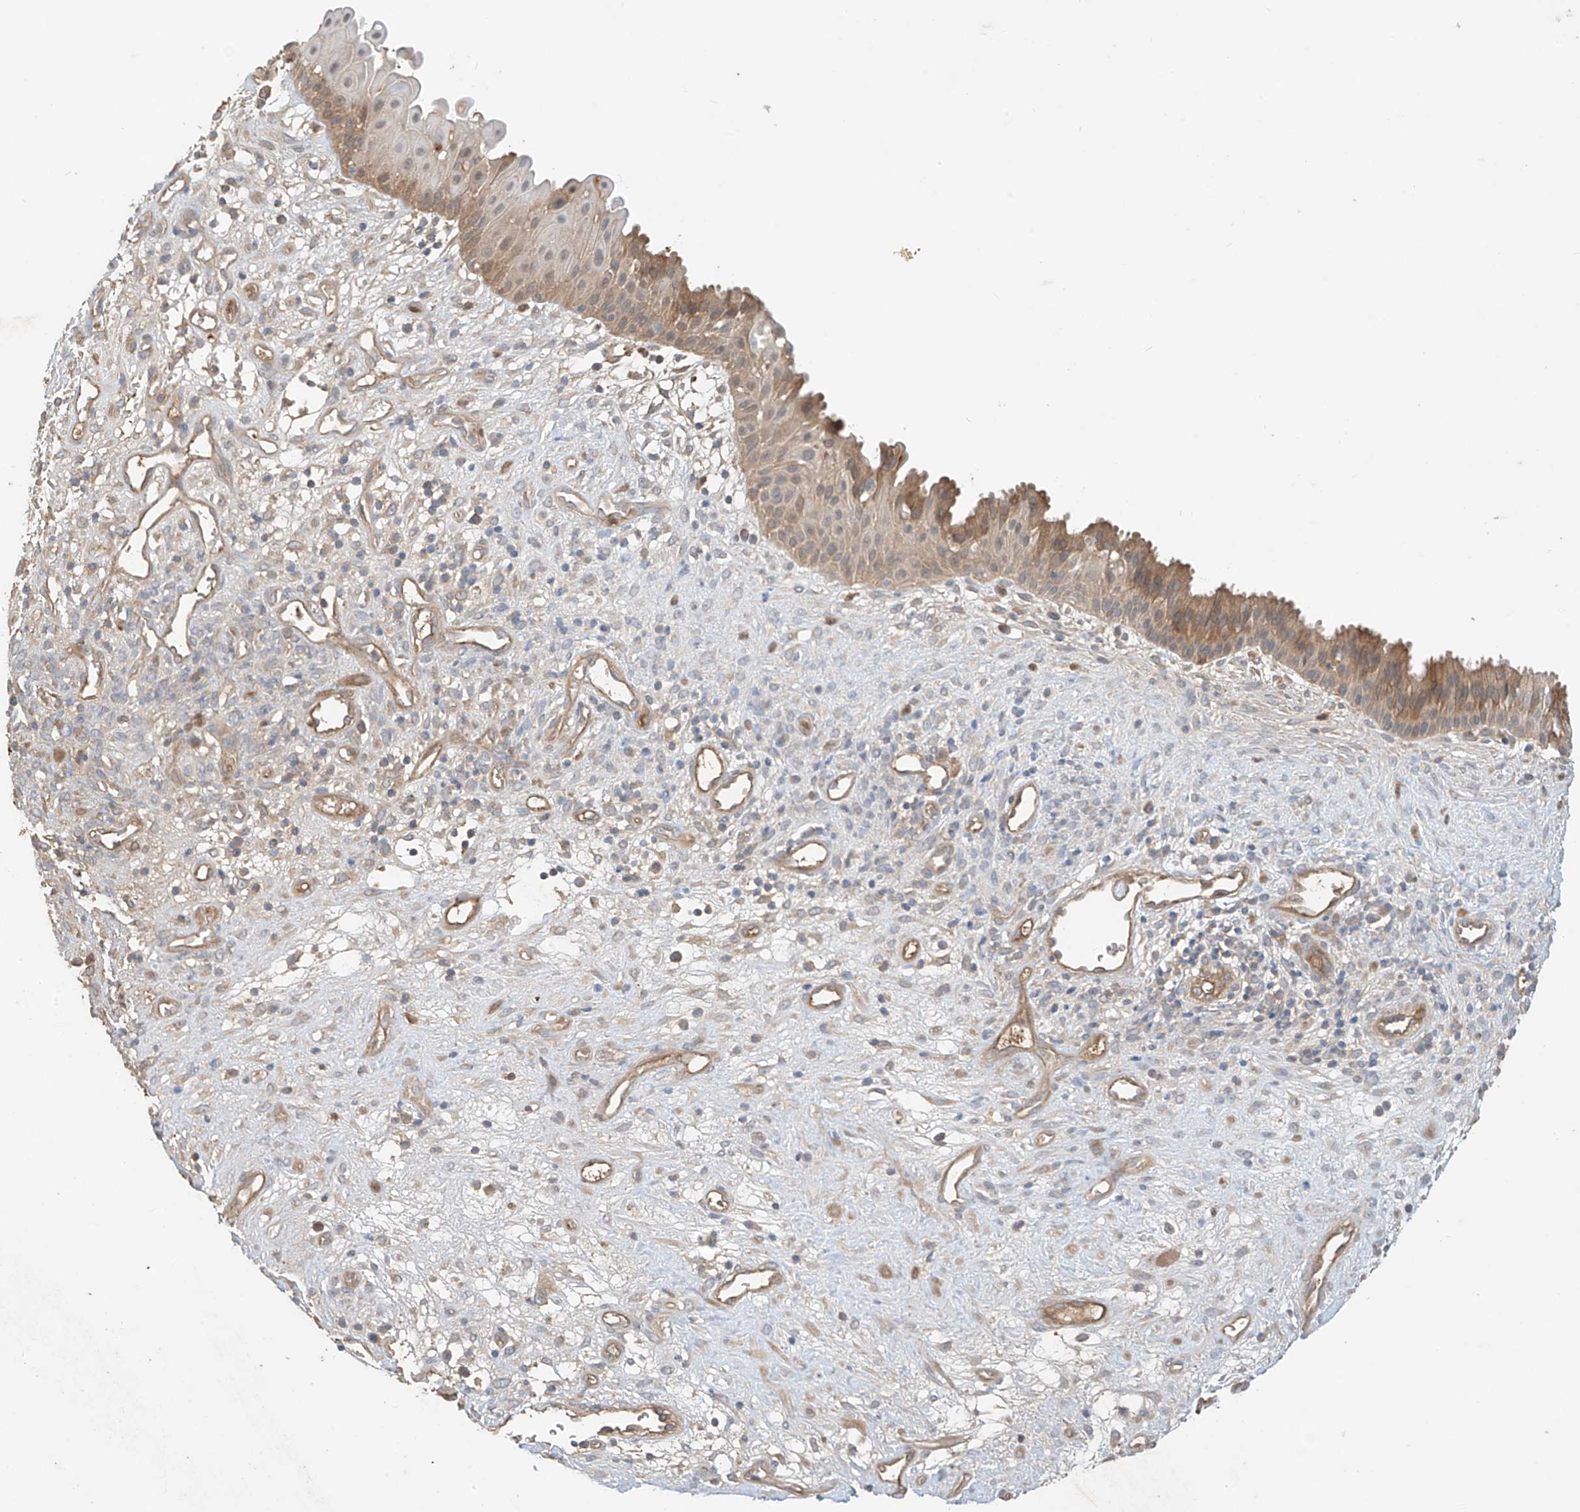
{"staining": {"intensity": "moderate", "quantity": ">75%", "location": "cytoplasmic/membranous"}, "tissue": "nasopharynx", "cell_type": "Respiratory epithelial cells", "image_type": "normal", "snomed": [{"axis": "morphology", "description": "Normal tissue, NOS"}, {"axis": "topography", "description": "Nasopharynx"}], "caption": "Brown immunohistochemical staining in benign nasopharynx exhibits moderate cytoplasmic/membranous staining in approximately >75% of respiratory epithelial cells. Using DAB (brown) and hematoxylin (blue) stains, captured at high magnification using brightfield microscopy.", "gene": "CACNA2D4", "patient": {"sex": "male", "age": 22}}